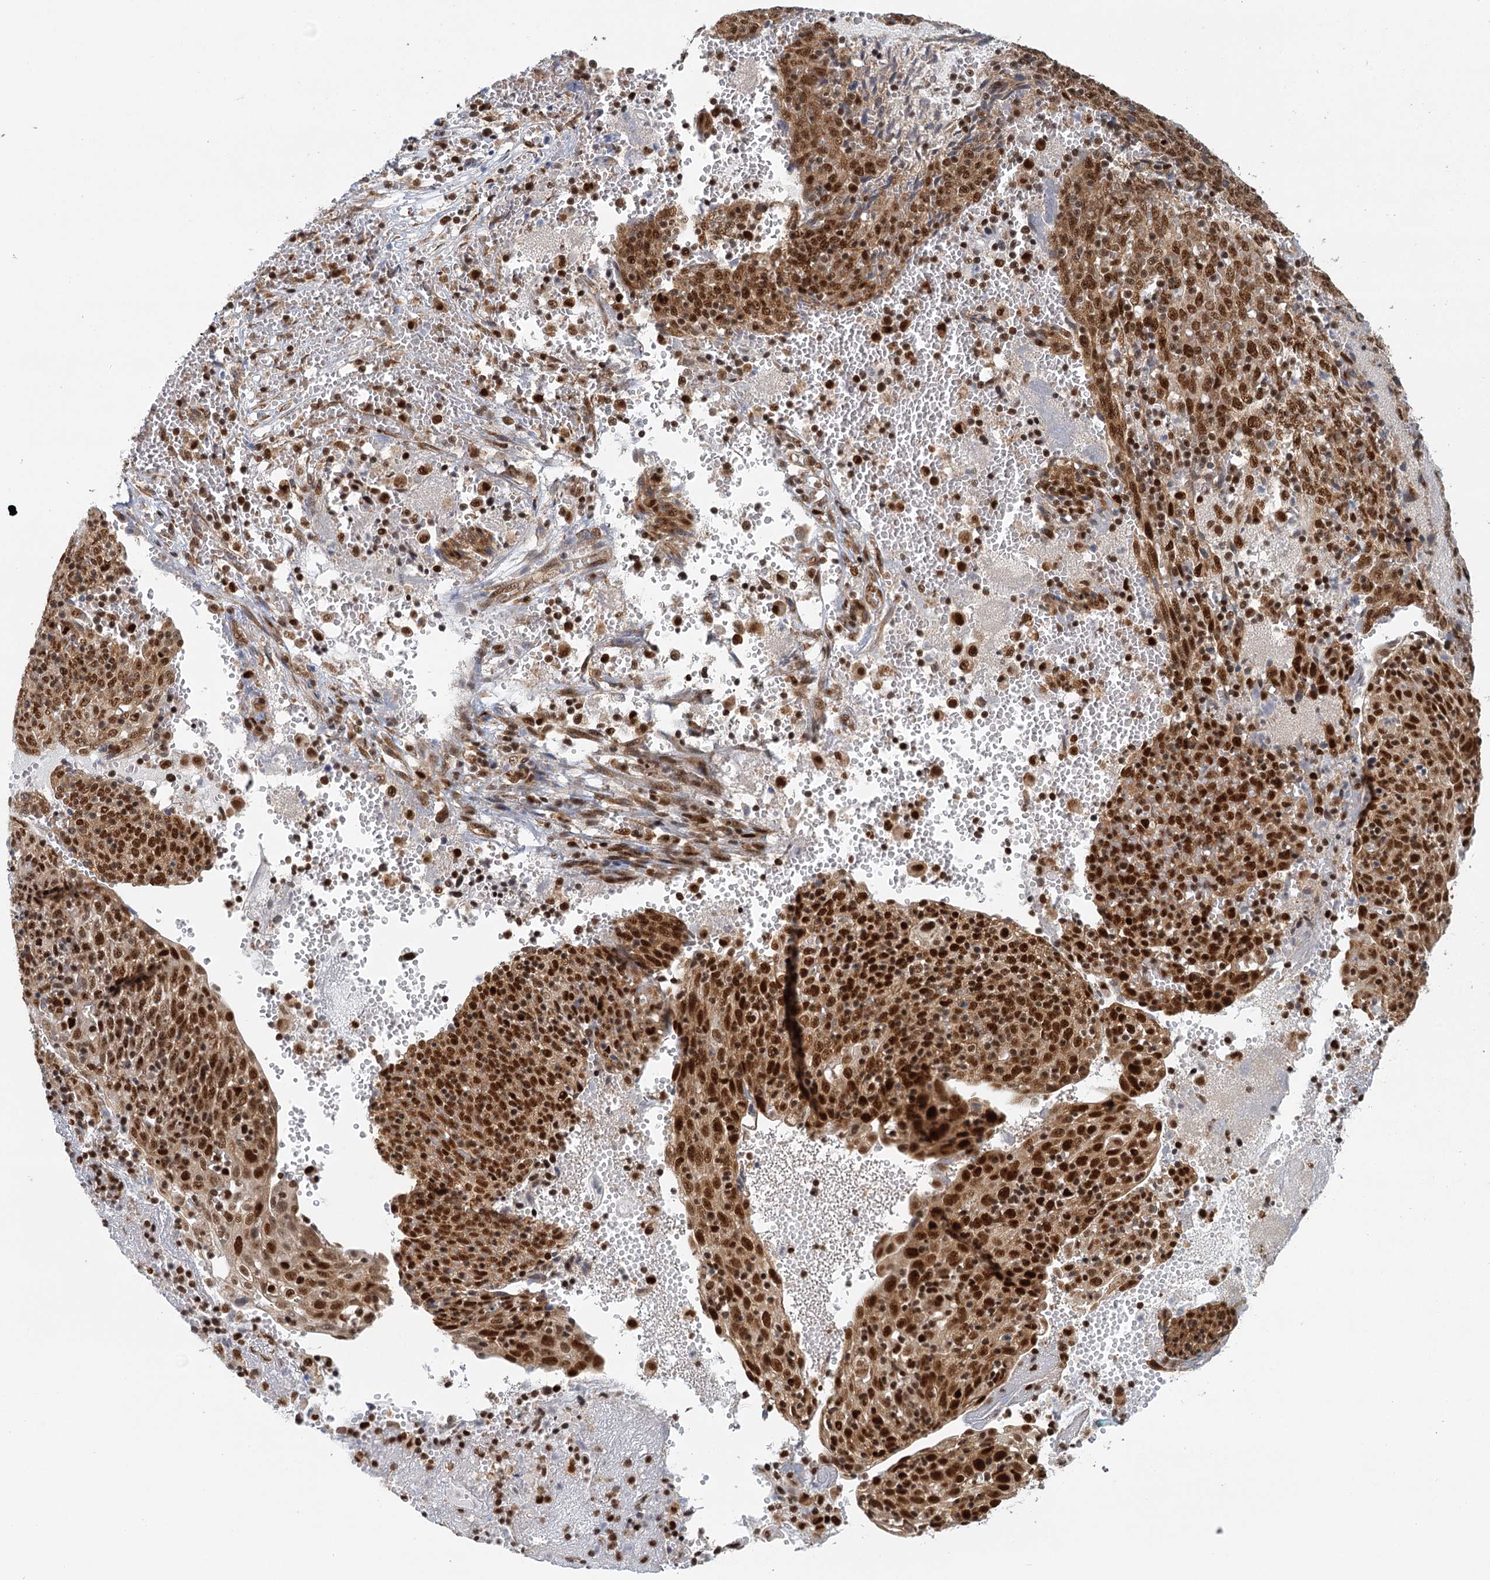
{"staining": {"intensity": "strong", "quantity": ">75%", "location": "nuclear"}, "tissue": "cervical cancer", "cell_type": "Tumor cells", "image_type": "cancer", "snomed": [{"axis": "morphology", "description": "Squamous cell carcinoma, NOS"}, {"axis": "topography", "description": "Cervix"}], "caption": "Protein staining of cervical cancer tissue shows strong nuclear expression in approximately >75% of tumor cells. Using DAB (3,3'-diaminobenzidine) (brown) and hematoxylin (blue) stains, captured at high magnification using brightfield microscopy.", "gene": "GPATCH11", "patient": {"sex": "female", "age": 67}}